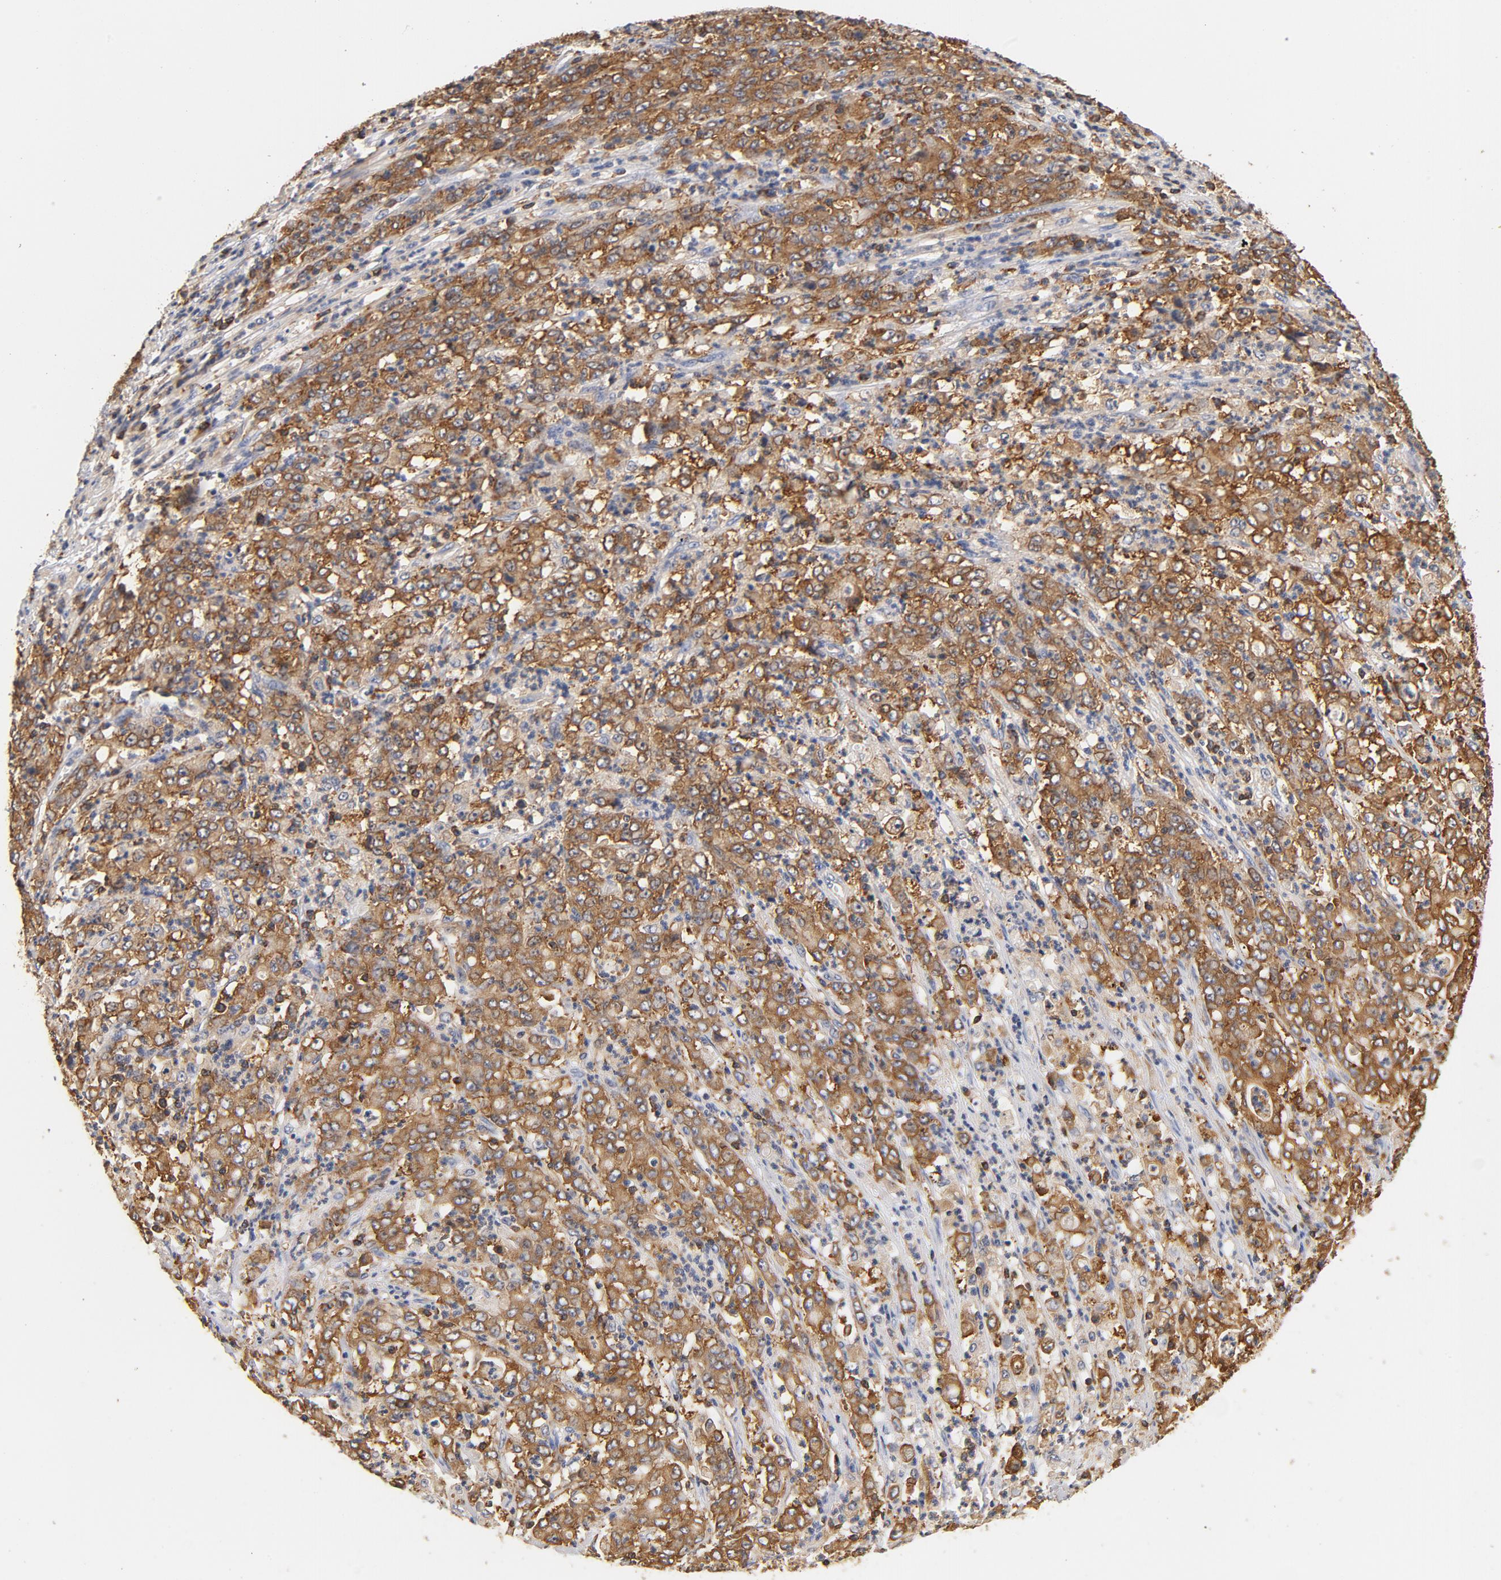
{"staining": {"intensity": "moderate", "quantity": ">75%", "location": "cytoplasmic/membranous"}, "tissue": "stomach cancer", "cell_type": "Tumor cells", "image_type": "cancer", "snomed": [{"axis": "morphology", "description": "Adenocarcinoma, NOS"}, {"axis": "topography", "description": "Stomach, lower"}], "caption": "This is a micrograph of immunohistochemistry staining of stomach cancer (adenocarcinoma), which shows moderate staining in the cytoplasmic/membranous of tumor cells.", "gene": "EZR", "patient": {"sex": "female", "age": 71}}